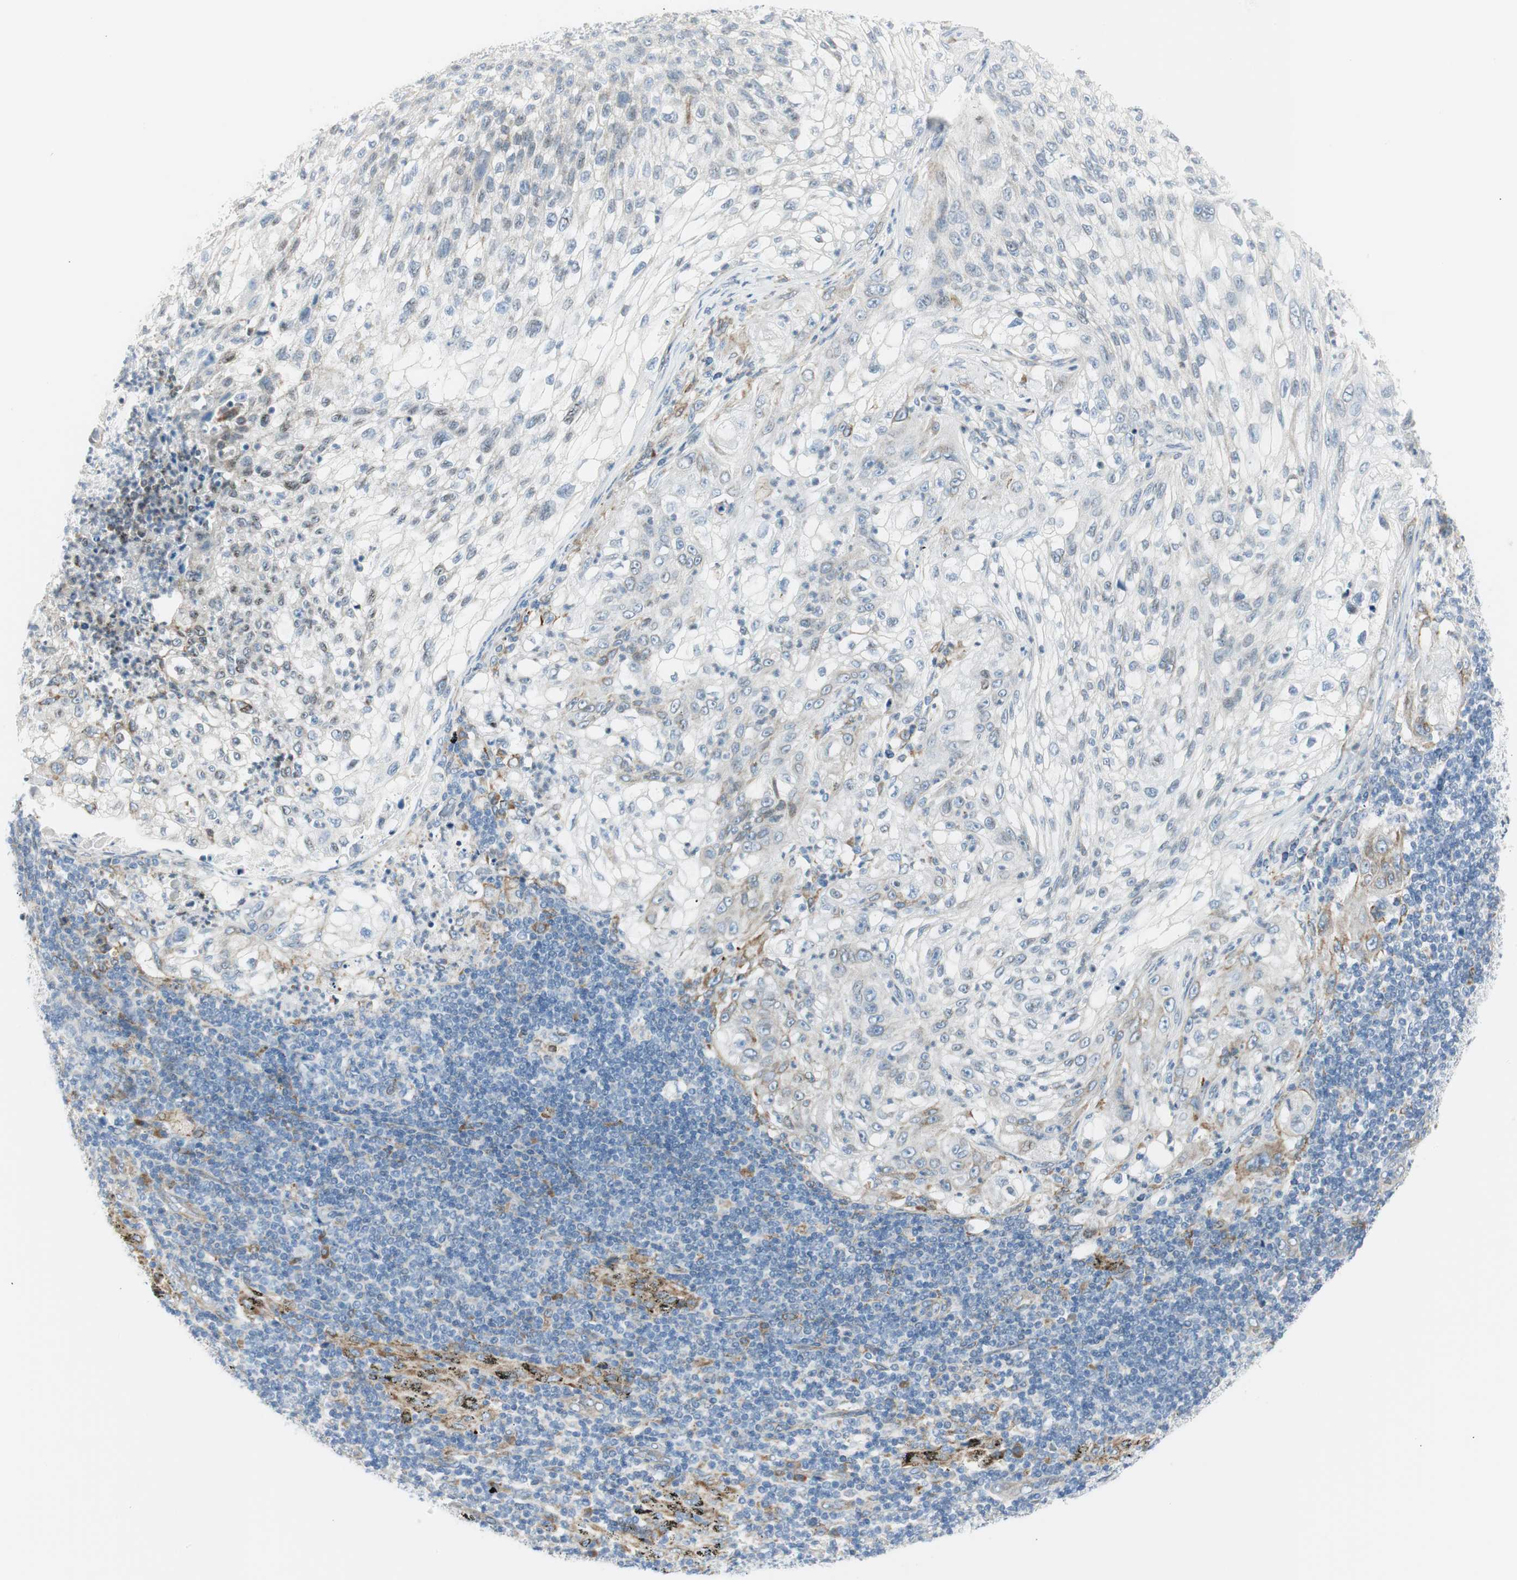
{"staining": {"intensity": "negative", "quantity": "none", "location": "none"}, "tissue": "lung cancer", "cell_type": "Tumor cells", "image_type": "cancer", "snomed": [{"axis": "morphology", "description": "Inflammation, NOS"}, {"axis": "morphology", "description": "Squamous cell carcinoma, NOS"}, {"axis": "topography", "description": "Lymph node"}, {"axis": "topography", "description": "Soft tissue"}, {"axis": "topography", "description": "Lung"}], "caption": "Immunohistochemistry (IHC) of human squamous cell carcinoma (lung) reveals no positivity in tumor cells.", "gene": "TNFSF11", "patient": {"sex": "male", "age": 66}}